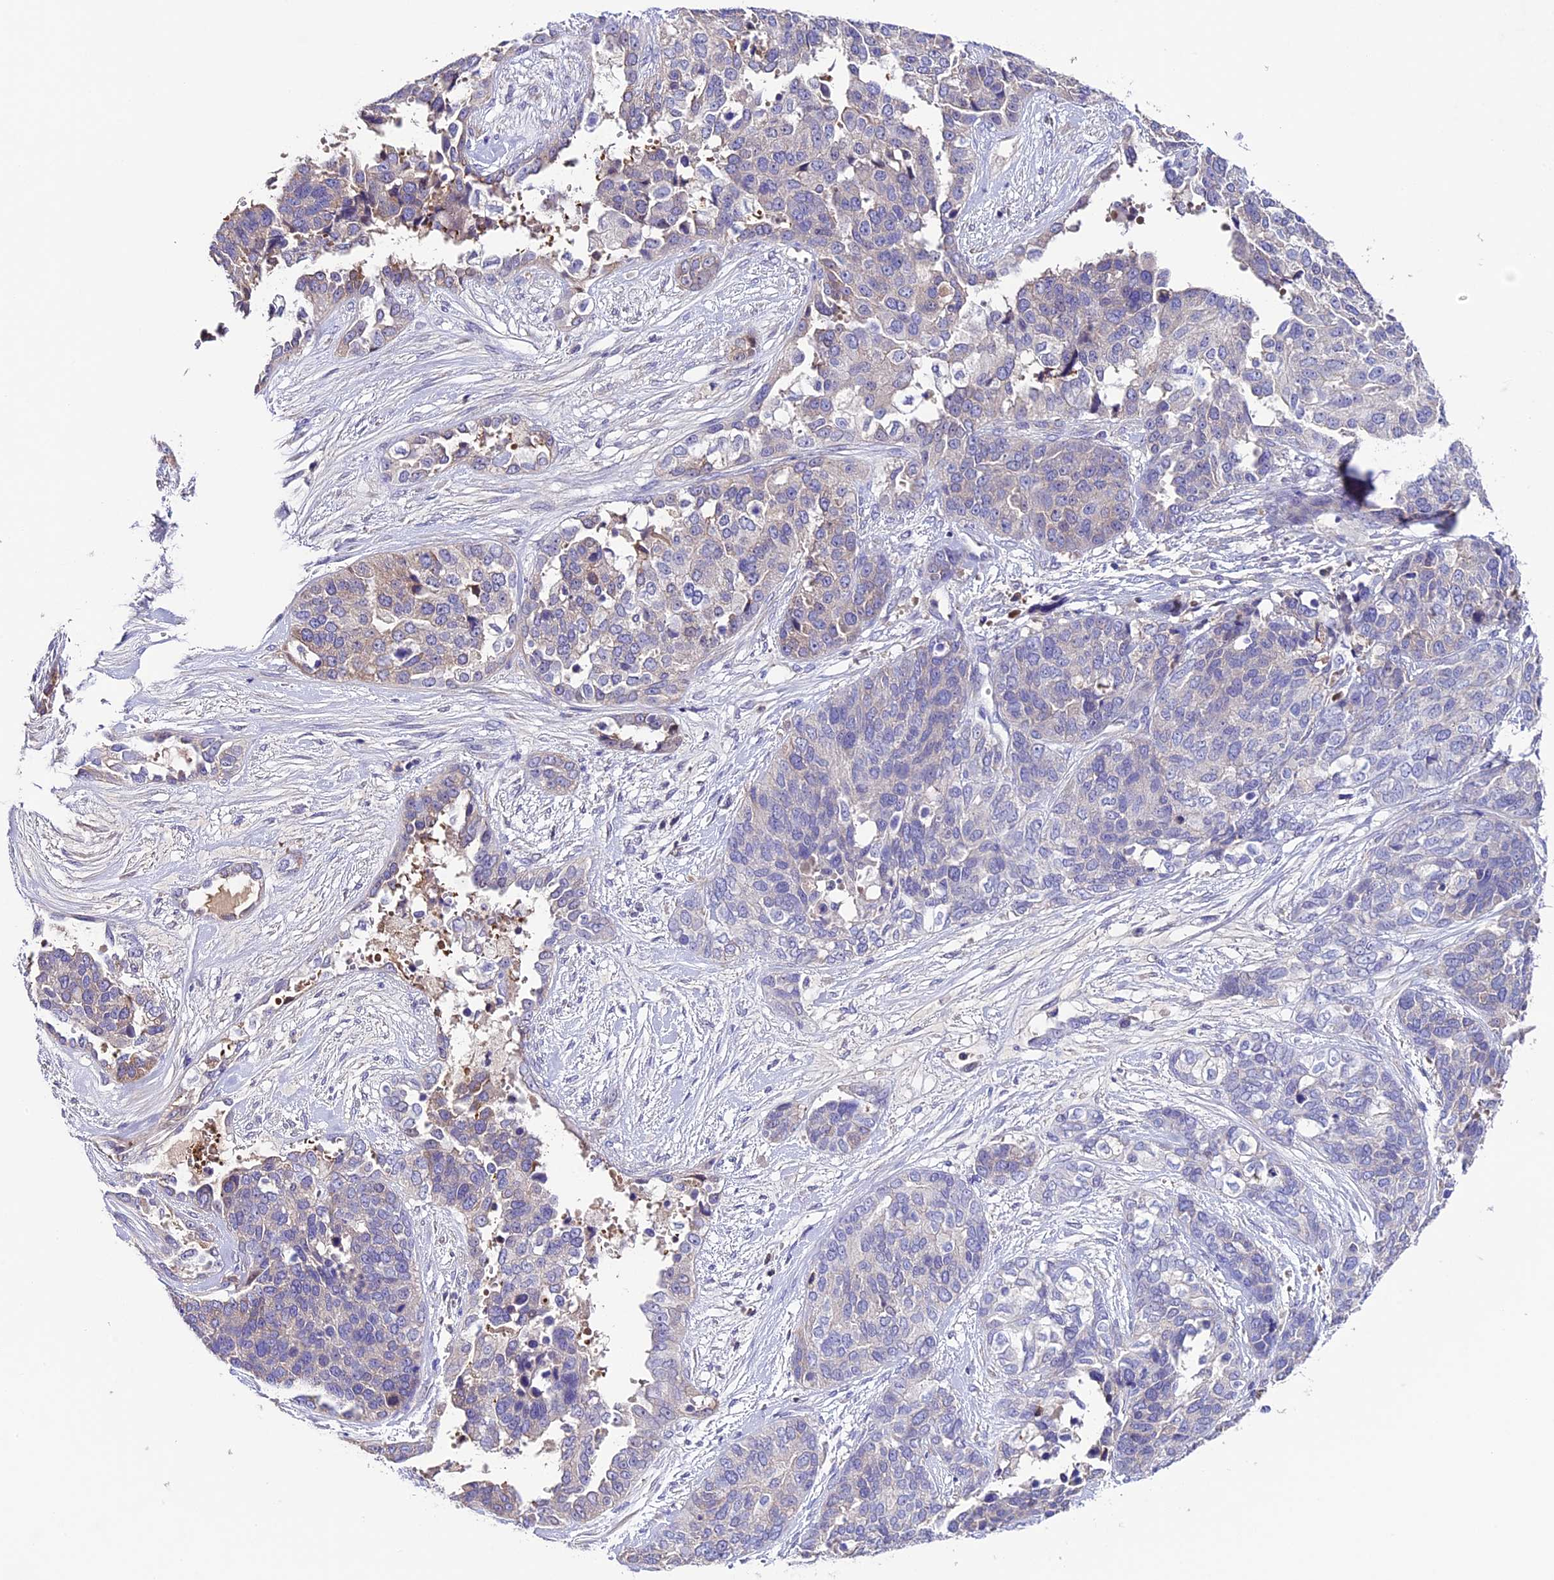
{"staining": {"intensity": "negative", "quantity": "none", "location": "none"}, "tissue": "ovarian cancer", "cell_type": "Tumor cells", "image_type": "cancer", "snomed": [{"axis": "morphology", "description": "Cystadenocarcinoma, serous, NOS"}, {"axis": "topography", "description": "Ovary"}], "caption": "High magnification brightfield microscopy of serous cystadenocarcinoma (ovarian) stained with DAB (3,3'-diaminobenzidine) (brown) and counterstained with hematoxylin (blue): tumor cells show no significant expression.", "gene": "TCP11L2", "patient": {"sex": "female", "age": 44}}